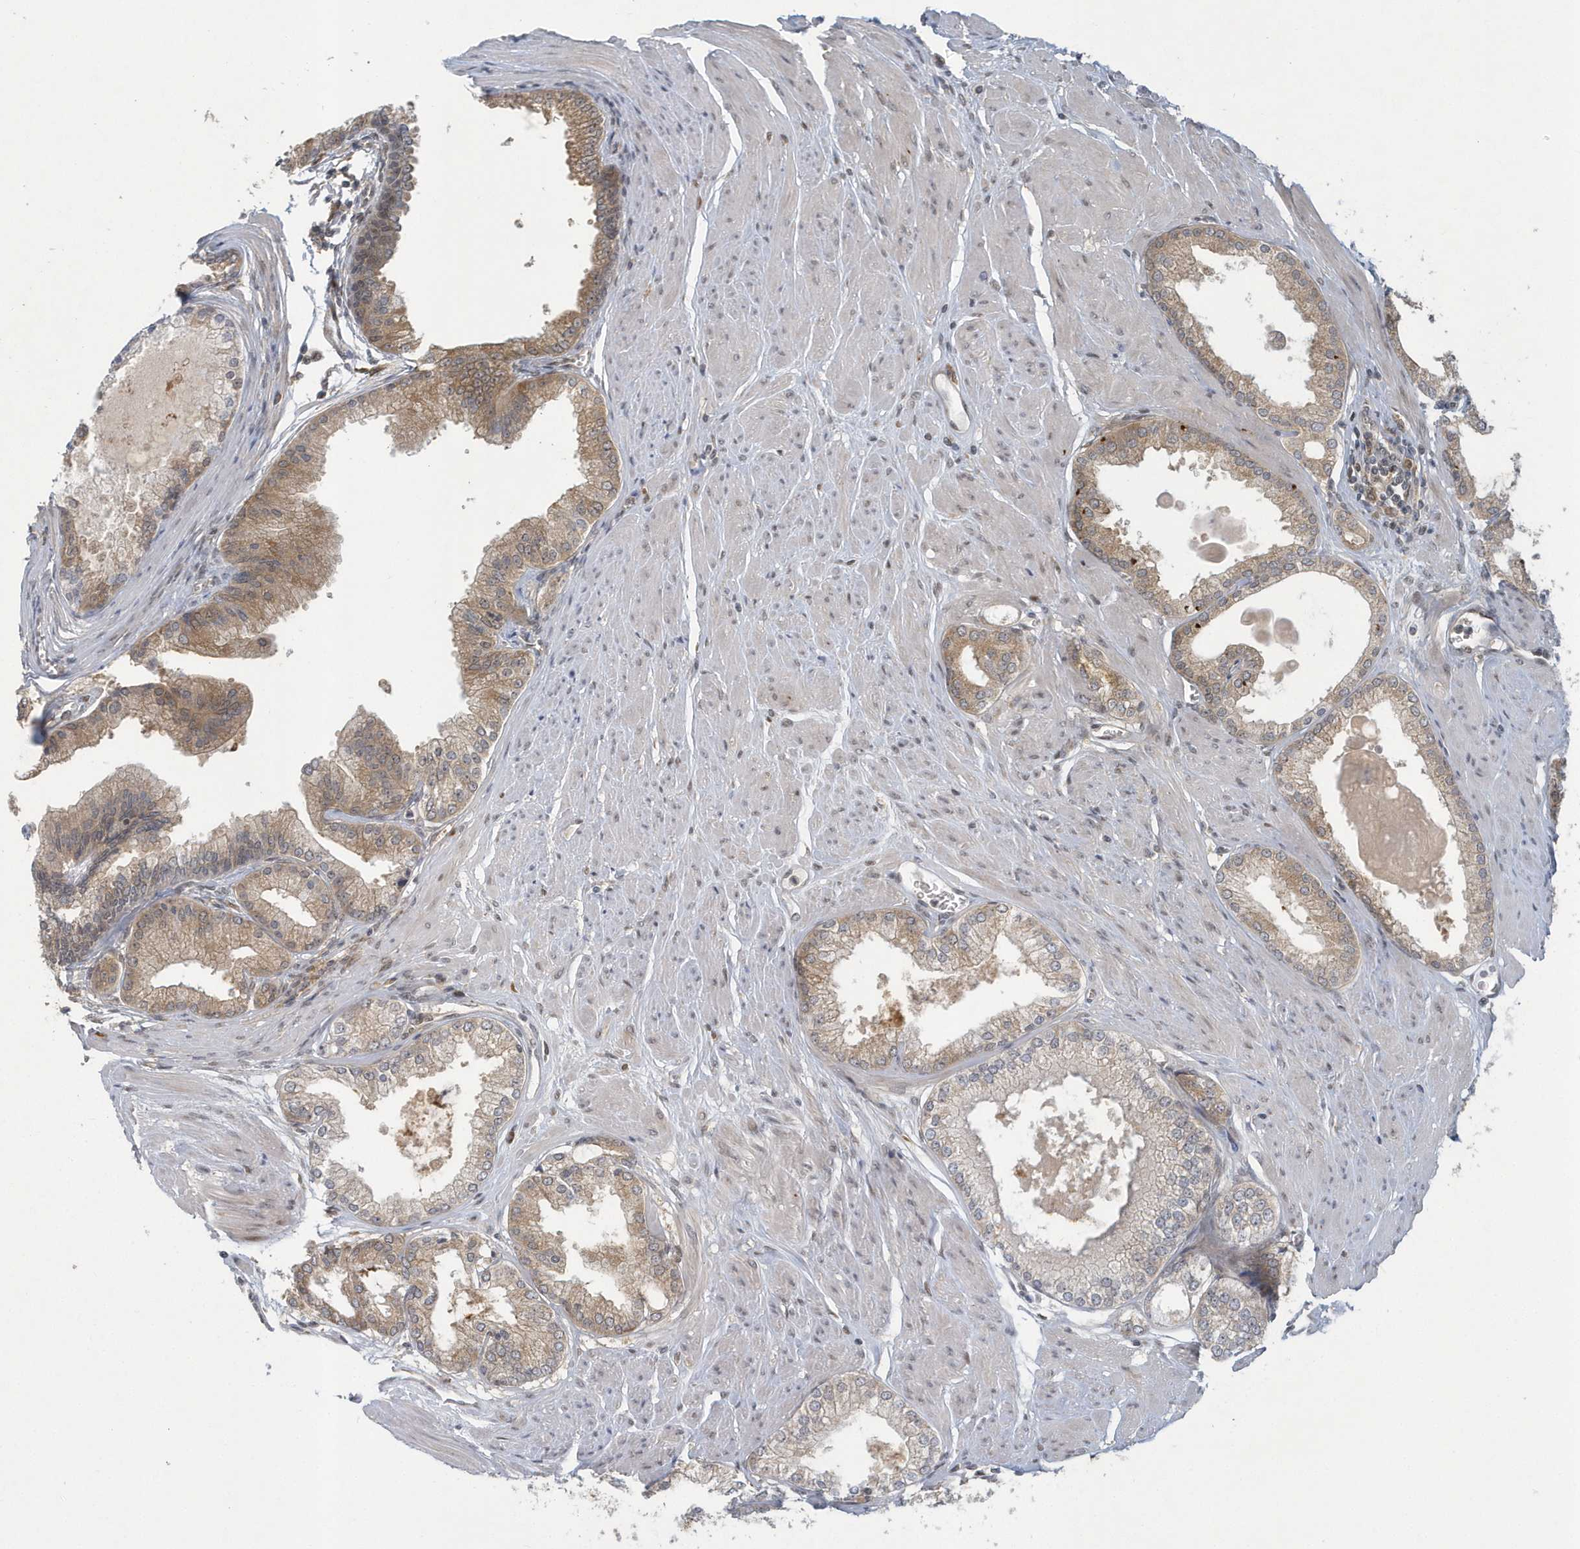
{"staining": {"intensity": "moderate", "quantity": "25%-75%", "location": "cytoplasmic/membranous"}, "tissue": "prostate cancer", "cell_type": "Tumor cells", "image_type": "cancer", "snomed": [{"axis": "morphology", "description": "Adenocarcinoma, High grade"}, {"axis": "topography", "description": "Prostate"}], "caption": "Moderate cytoplasmic/membranous expression for a protein is seen in about 25%-75% of tumor cells of prostate cancer using immunohistochemistry.", "gene": "ATG4A", "patient": {"sex": "male", "age": 61}}